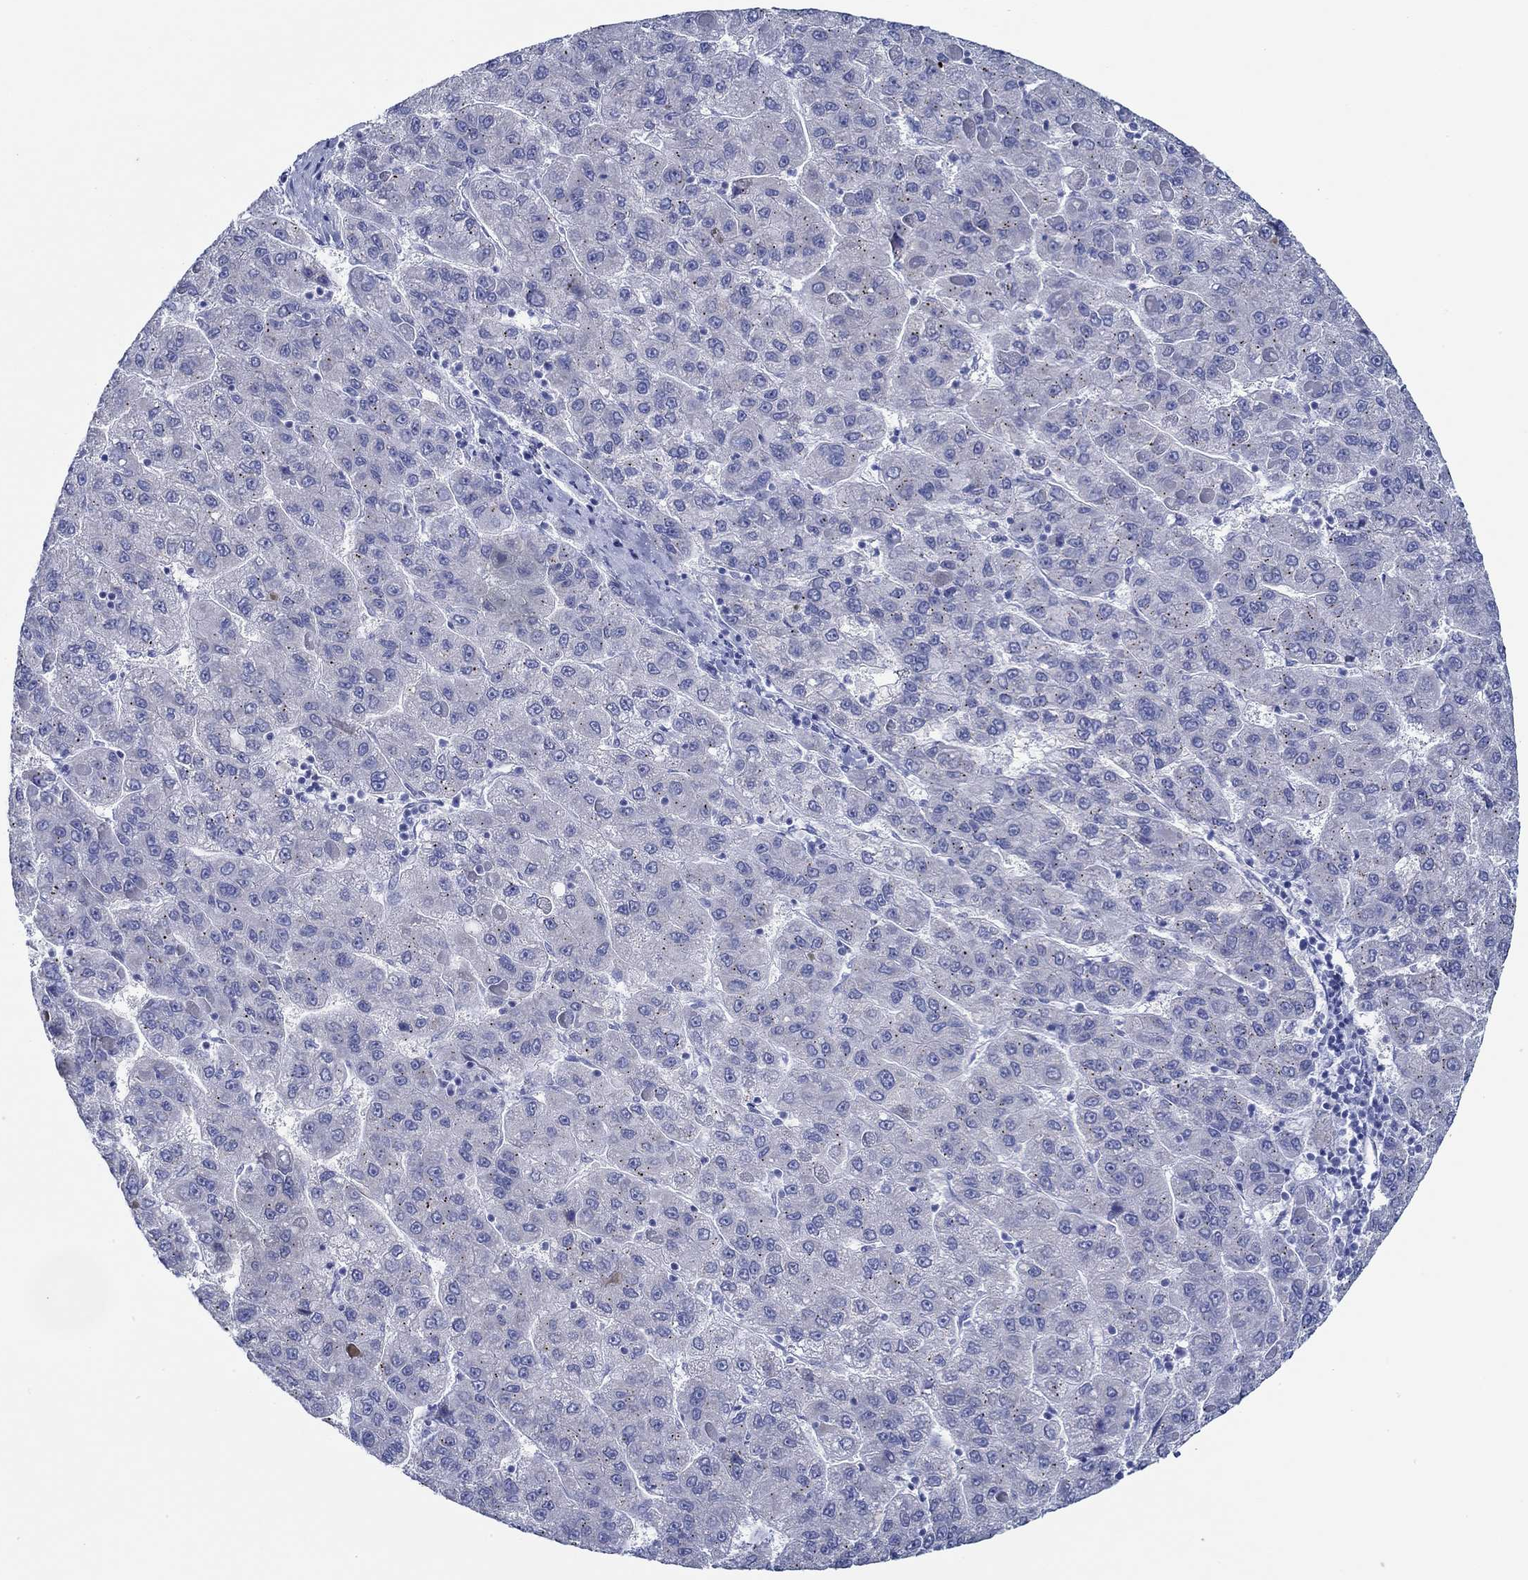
{"staining": {"intensity": "negative", "quantity": "none", "location": "none"}, "tissue": "liver cancer", "cell_type": "Tumor cells", "image_type": "cancer", "snomed": [{"axis": "morphology", "description": "Carcinoma, Hepatocellular, NOS"}, {"axis": "topography", "description": "Liver"}], "caption": "Immunohistochemistry (IHC) photomicrograph of liver cancer (hepatocellular carcinoma) stained for a protein (brown), which demonstrates no staining in tumor cells.", "gene": "IGFBP6", "patient": {"sex": "female", "age": 82}}